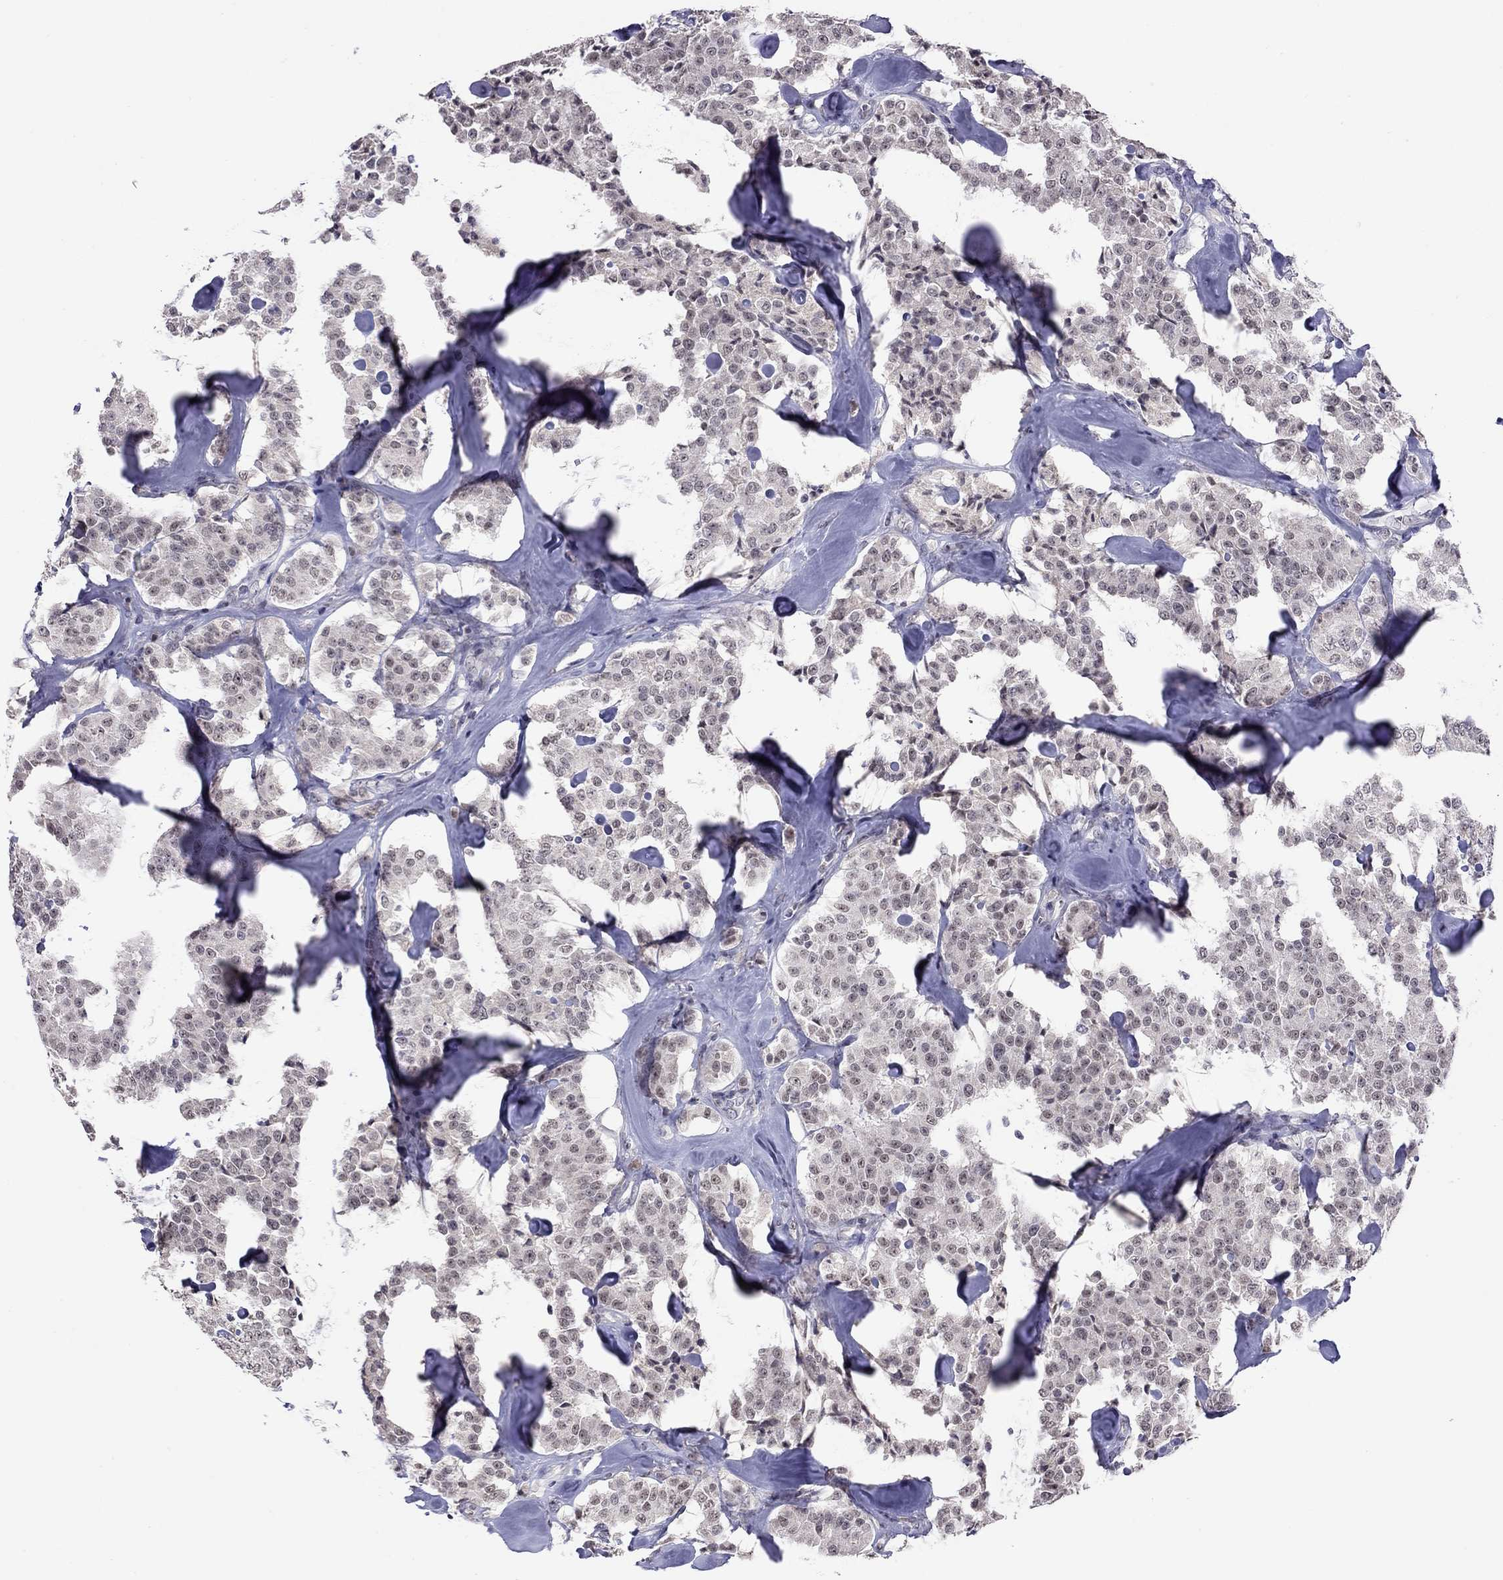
{"staining": {"intensity": "weak", "quantity": "<25%", "location": "nuclear"}, "tissue": "carcinoid", "cell_type": "Tumor cells", "image_type": "cancer", "snomed": [{"axis": "morphology", "description": "Carcinoid, malignant, NOS"}, {"axis": "topography", "description": "Pancreas"}], "caption": "Carcinoid (malignant) was stained to show a protein in brown. There is no significant positivity in tumor cells.", "gene": "HES5", "patient": {"sex": "male", "age": 41}}